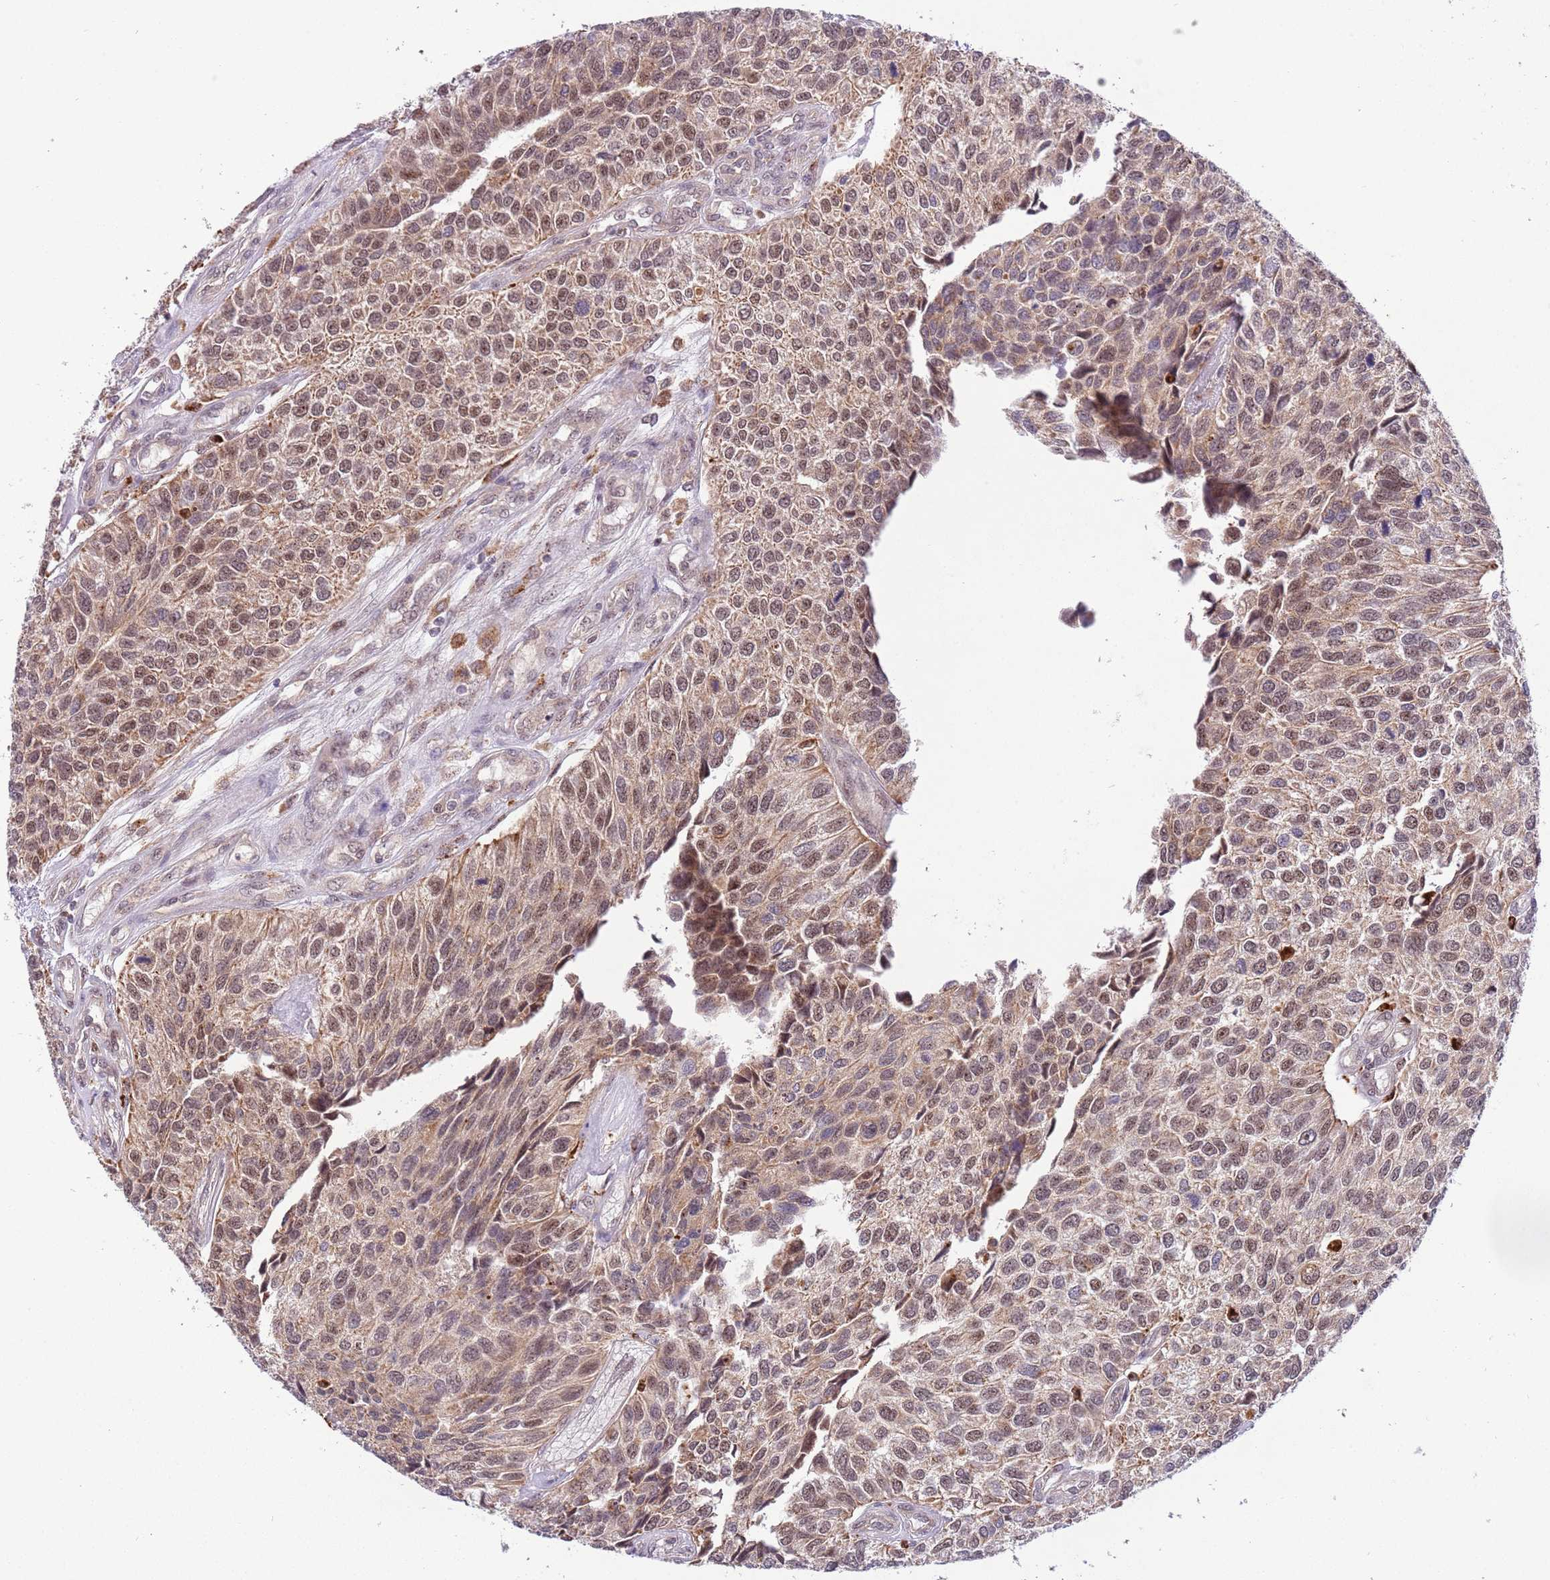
{"staining": {"intensity": "weak", "quantity": ">75%", "location": "cytoplasmic/membranous,nuclear"}, "tissue": "urothelial cancer", "cell_type": "Tumor cells", "image_type": "cancer", "snomed": [{"axis": "morphology", "description": "Urothelial carcinoma, NOS"}, {"axis": "topography", "description": "Urinary bladder"}], "caption": "Protein staining of transitional cell carcinoma tissue exhibits weak cytoplasmic/membranous and nuclear expression in approximately >75% of tumor cells. (DAB (3,3'-diaminobenzidine) IHC with brightfield microscopy, high magnification).", "gene": "TRIM27", "patient": {"sex": "male", "age": 55}}